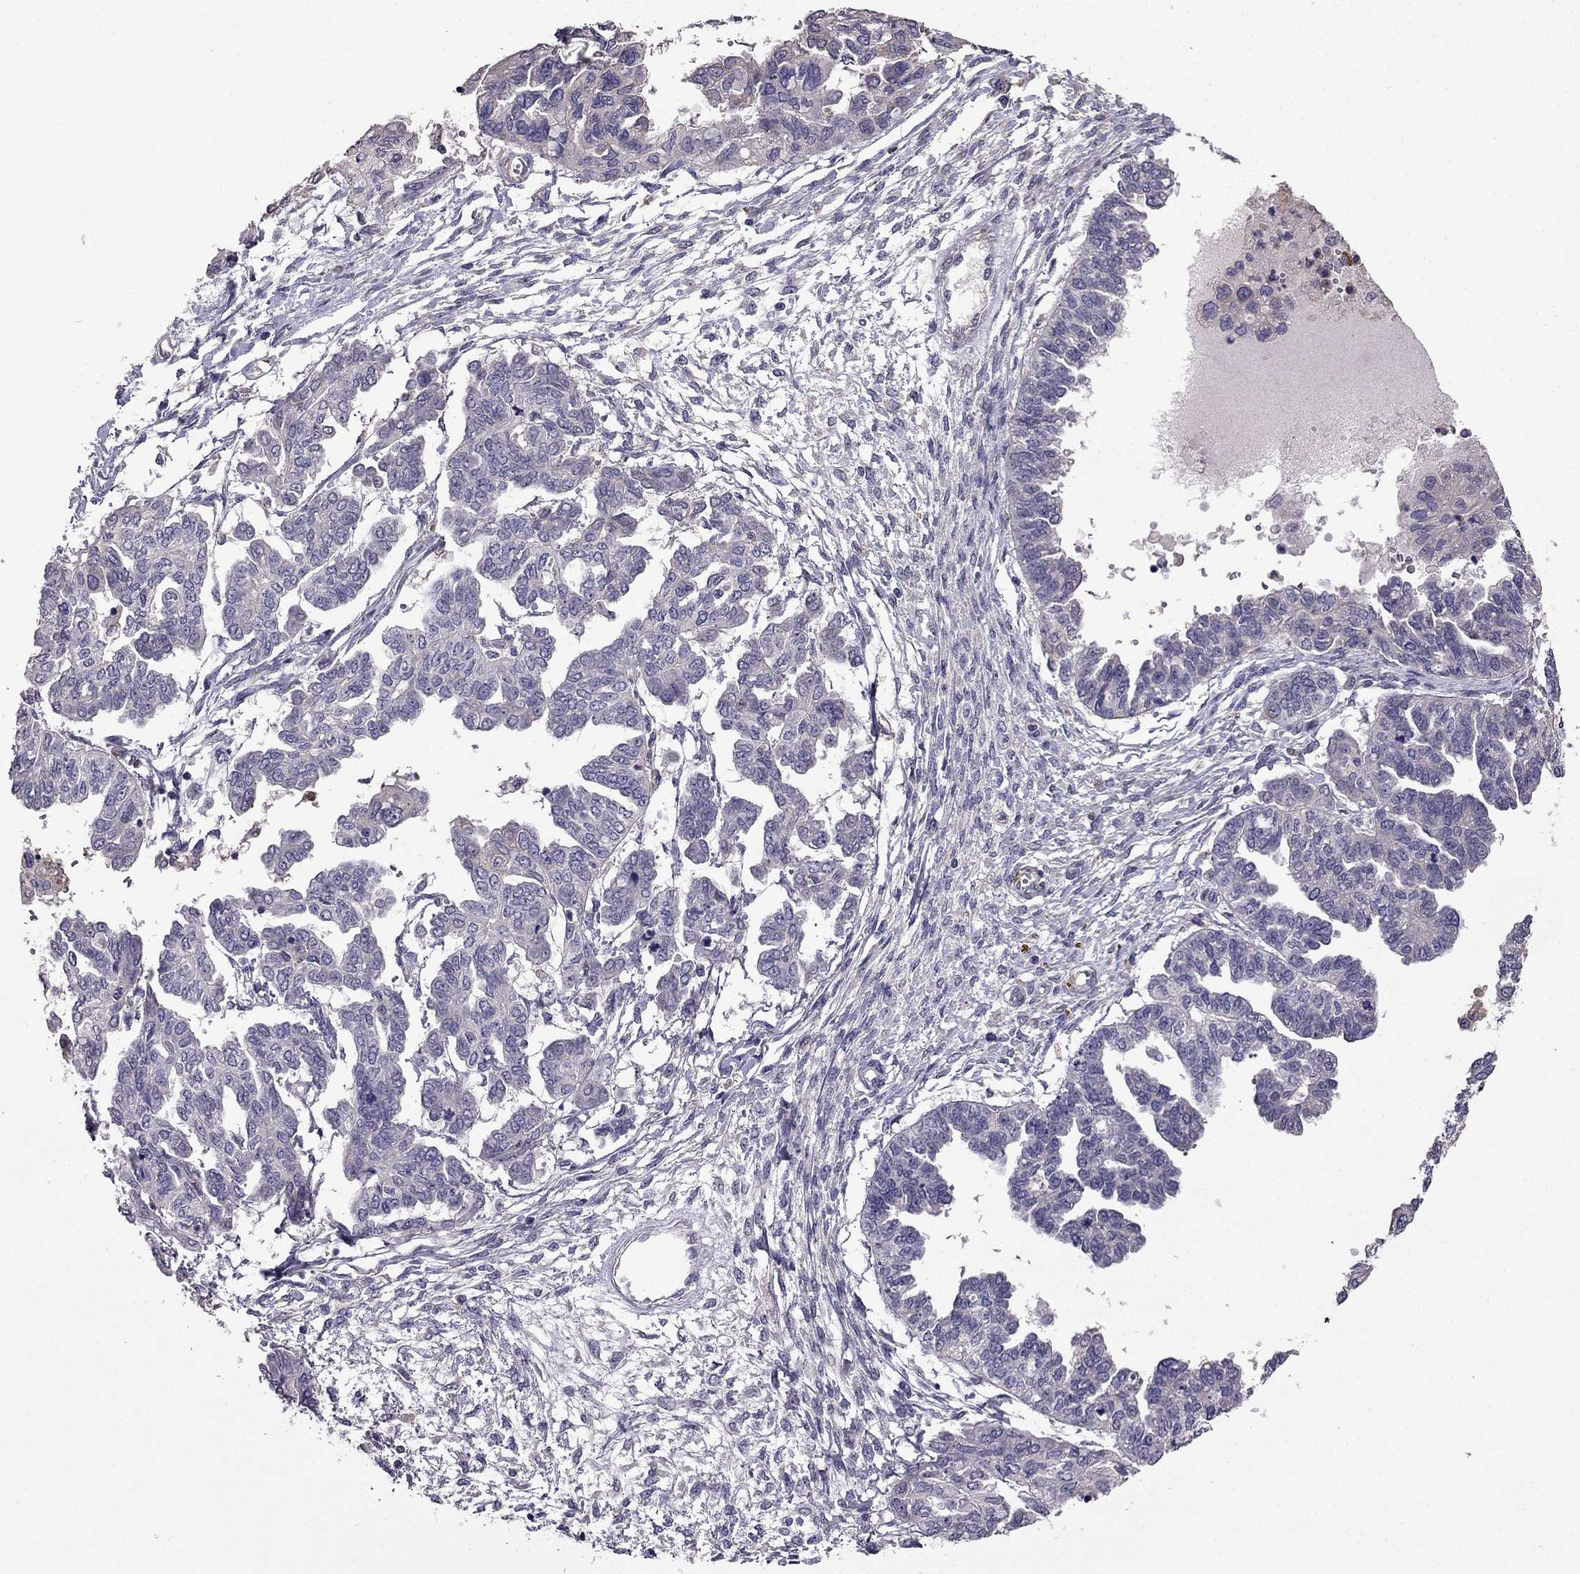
{"staining": {"intensity": "negative", "quantity": "none", "location": "none"}, "tissue": "ovarian cancer", "cell_type": "Tumor cells", "image_type": "cancer", "snomed": [{"axis": "morphology", "description": "Cystadenocarcinoma, serous, NOS"}, {"axis": "topography", "description": "Ovary"}], "caption": "DAB immunohistochemical staining of serous cystadenocarcinoma (ovarian) shows no significant staining in tumor cells.", "gene": "CDH9", "patient": {"sex": "female", "age": 53}}